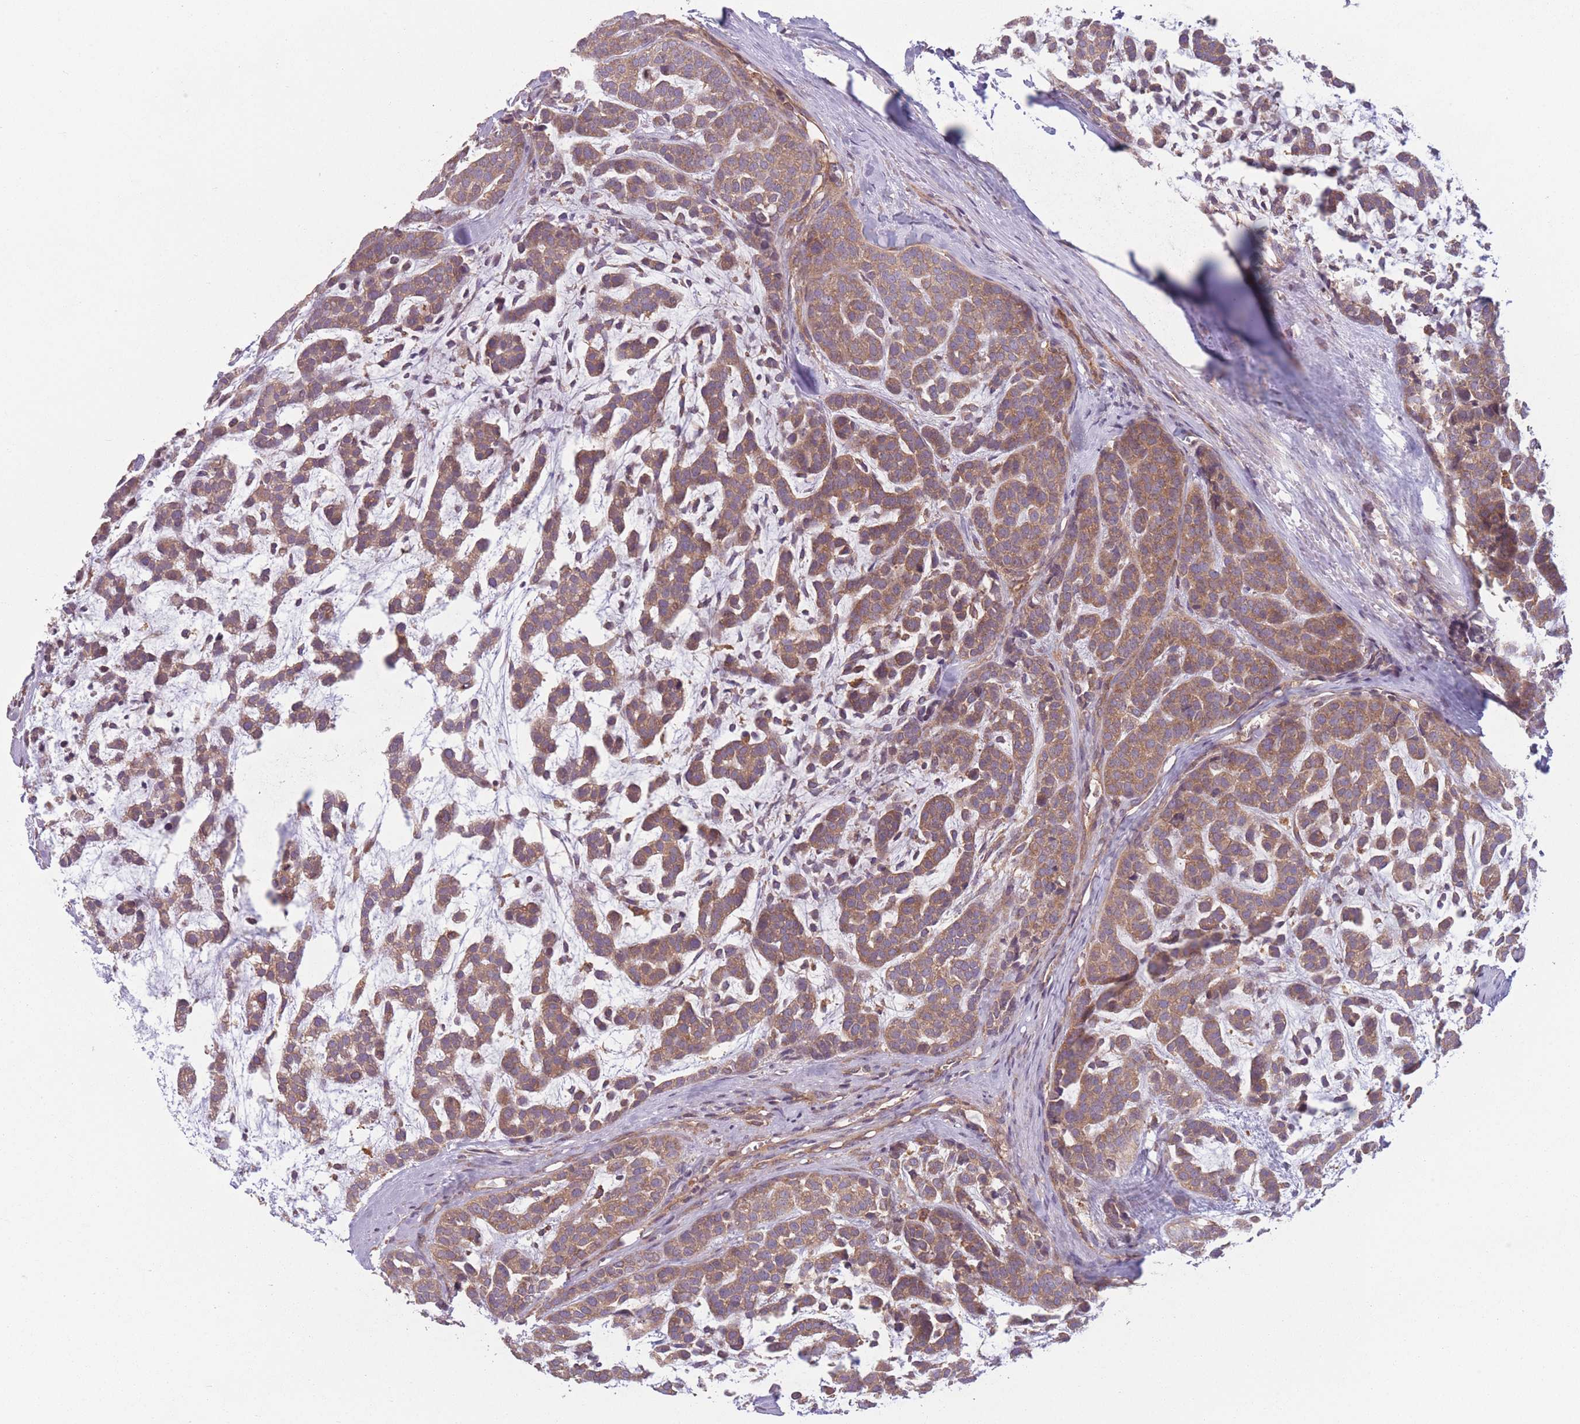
{"staining": {"intensity": "moderate", "quantity": ">75%", "location": "cytoplasmic/membranous"}, "tissue": "head and neck cancer", "cell_type": "Tumor cells", "image_type": "cancer", "snomed": [{"axis": "morphology", "description": "Adenocarcinoma, NOS"}, {"axis": "morphology", "description": "Adenoma, NOS"}, {"axis": "topography", "description": "Head-Neck"}], "caption": "Head and neck adenoma was stained to show a protein in brown. There is medium levels of moderate cytoplasmic/membranous expression in approximately >75% of tumor cells.", "gene": "WASHC2A", "patient": {"sex": "female", "age": 55}}